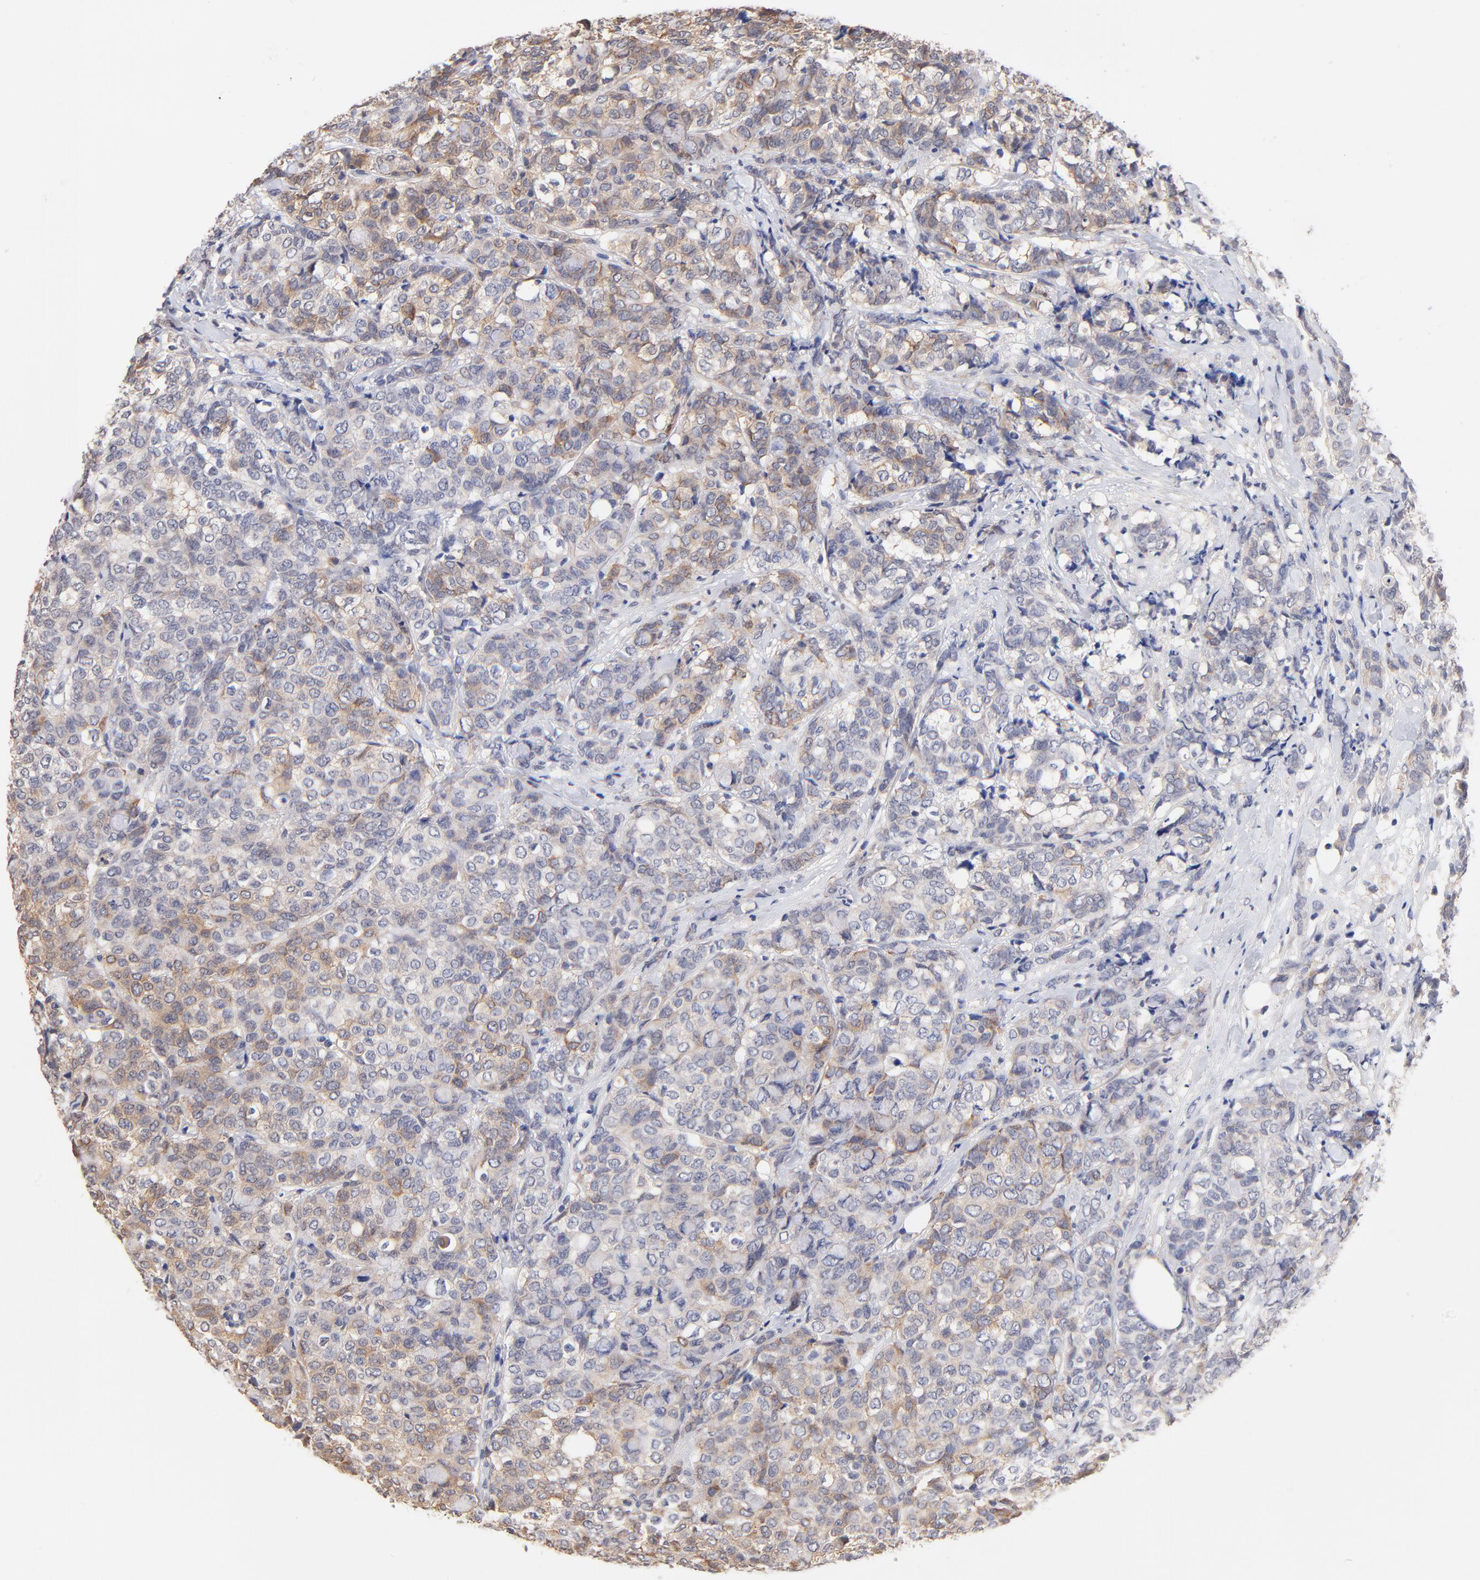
{"staining": {"intensity": "moderate", "quantity": "25%-75%", "location": "cytoplasmic/membranous"}, "tissue": "breast cancer", "cell_type": "Tumor cells", "image_type": "cancer", "snomed": [{"axis": "morphology", "description": "Lobular carcinoma"}, {"axis": "topography", "description": "Breast"}], "caption": "A micrograph of human breast cancer stained for a protein exhibits moderate cytoplasmic/membranous brown staining in tumor cells.", "gene": "RIBC2", "patient": {"sex": "female", "age": 60}}